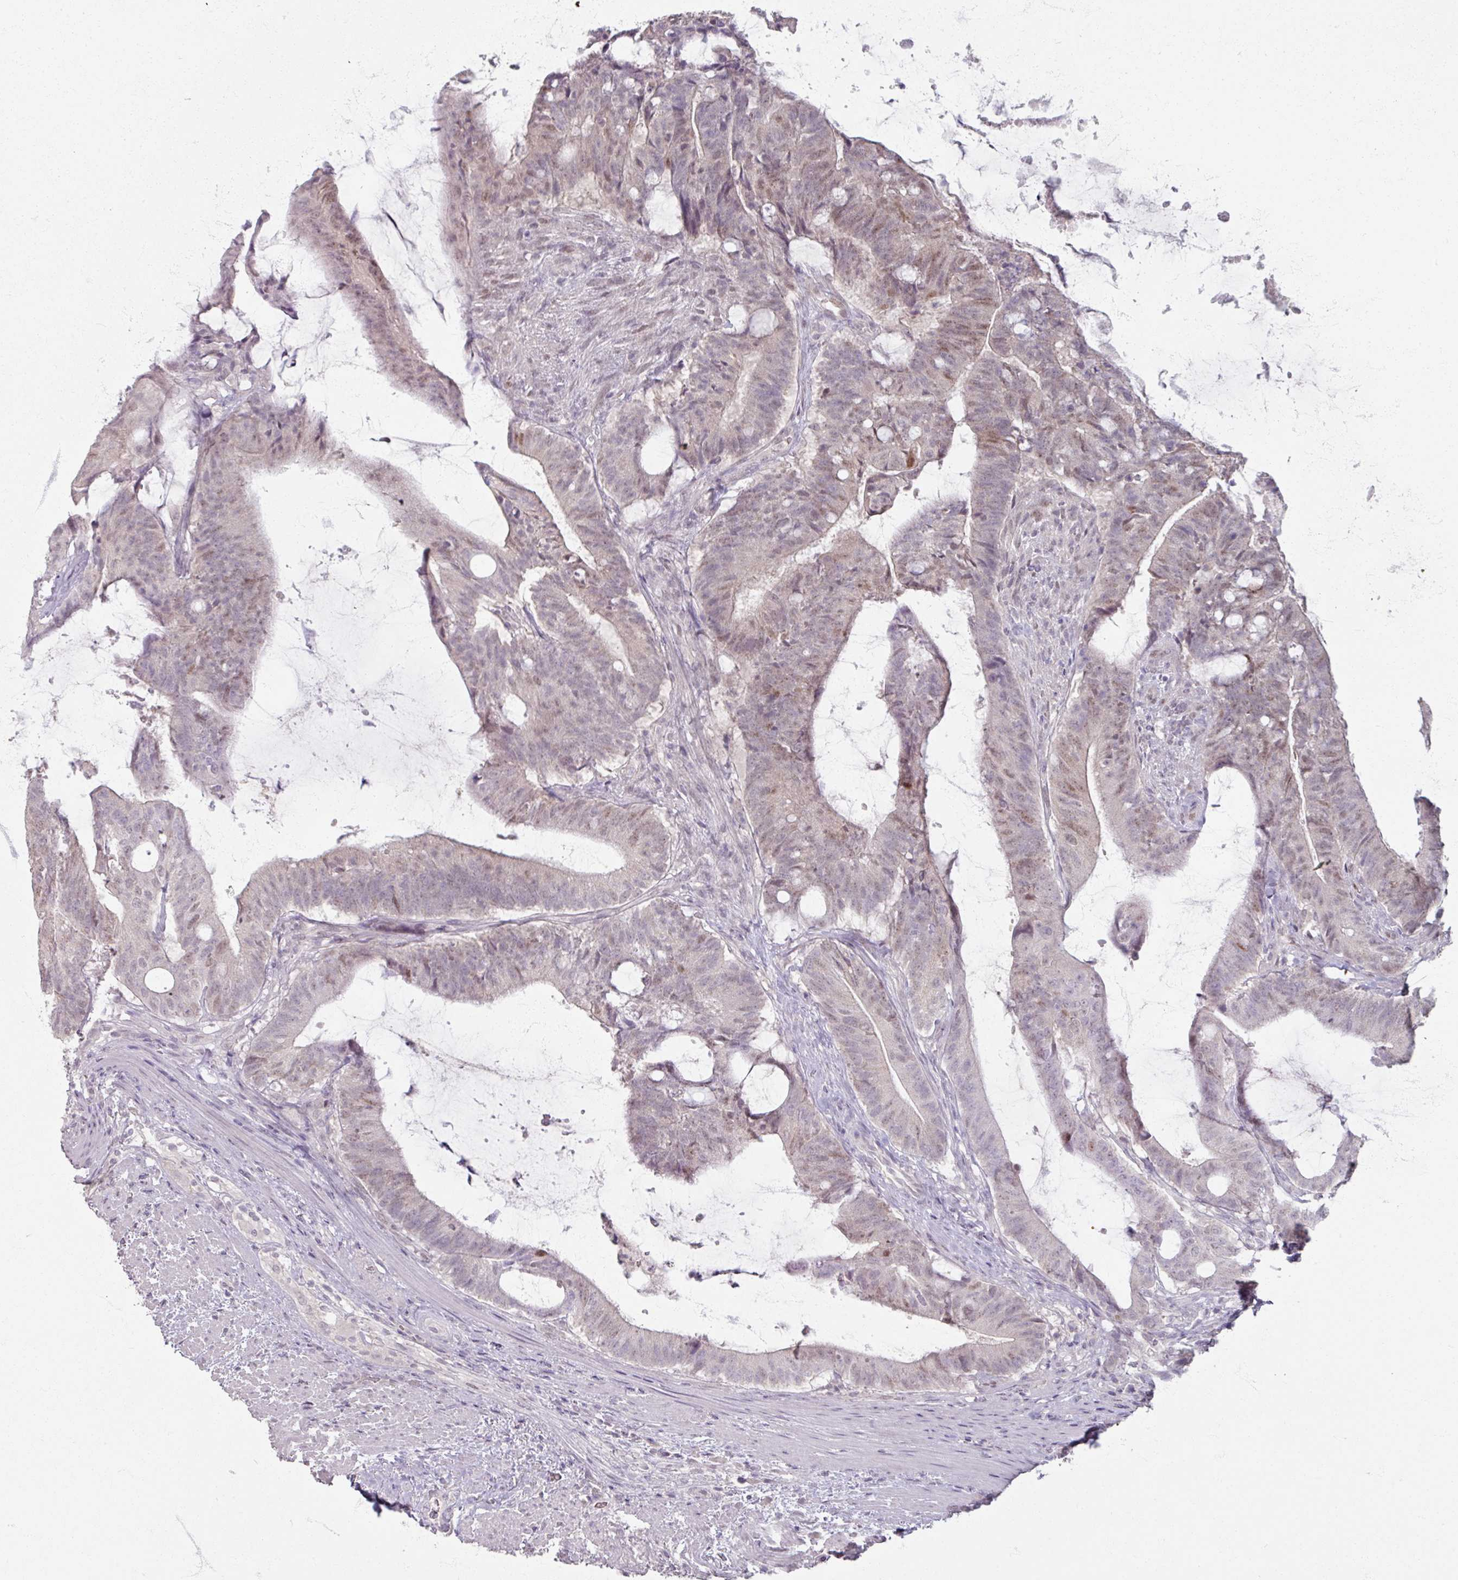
{"staining": {"intensity": "weak", "quantity": "<25%", "location": "nuclear"}, "tissue": "colorectal cancer", "cell_type": "Tumor cells", "image_type": "cancer", "snomed": [{"axis": "morphology", "description": "Adenocarcinoma, NOS"}, {"axis": "topography", "description": "Colon"}], "caption": "High magnification brightfield microscopy of colorectal adenocarcinoma stained with DAB (brown) and counterstained with hematoxylin (blue): tumor cells show no significant staining.", "gene": "SOX11", "patient": {"sex": "female", "age": 43}}